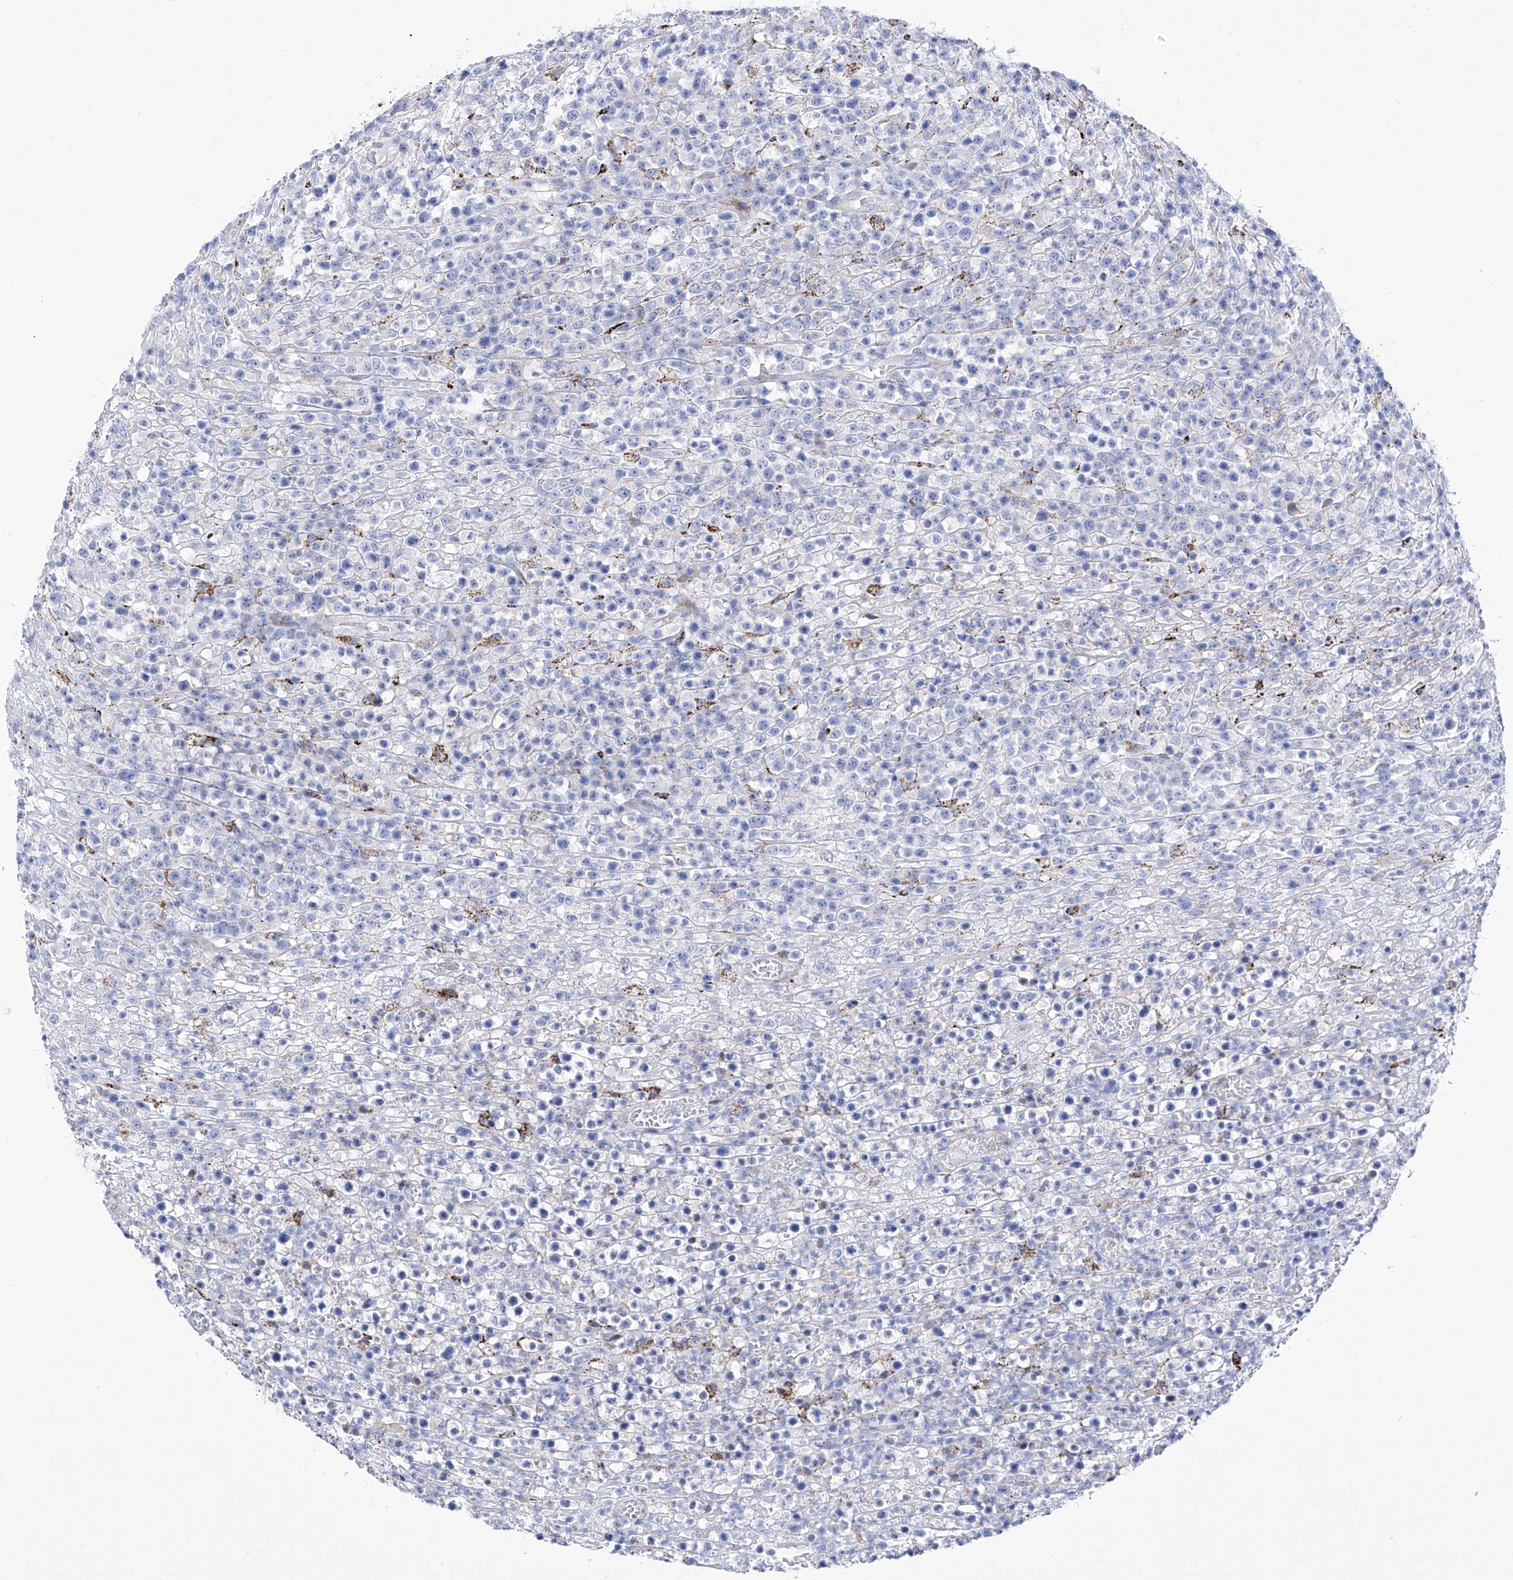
{"staining": {"intensity": "negative", "quantity": "none", "location": "none"}, "tissue": "lymphoma", "cell_type": "Tumor cells", "image_type": "cancer", "snomed": [{"axis": "morphology", "description": "Malignant lymphoma, non-Hodgkin's type, High grade"}, {"axis": "topography", "description": "Colon"}], "caption": "An IHC micrograph of lymphoma is shown. There is no staining in tumor cells of lymphoma.", "gene": "C1orf87", "patient": {"sex": "female", "age": 53}}